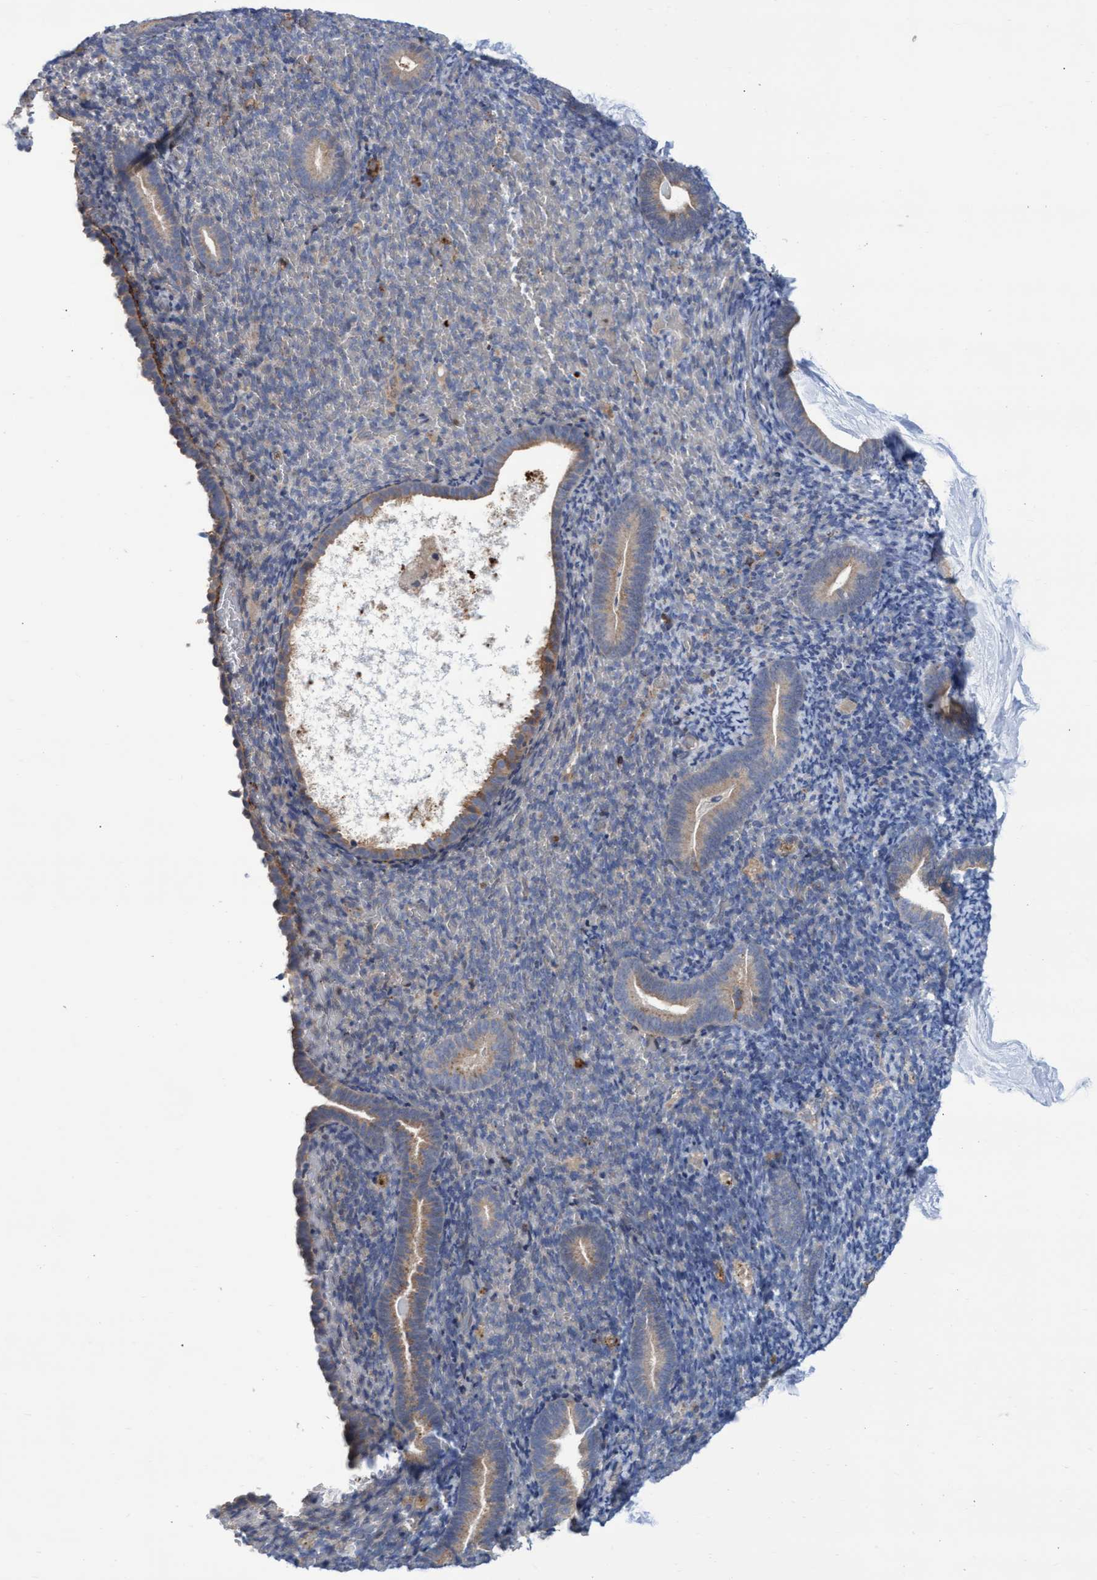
{"staining": {"intensity": "negative", "quantity": "none", "location": "none"}, "tissue": "endometrium", "cell_type": "Cells in endometrial stroma", "image_type": "normal", "snomed": [{"axis": "morphology", "description": "Normal tissue, NOS"}, {"axis": "topography", "description": "Endometrium"}], "caption": "IHC micrograph of normal endometrium stained for a protein (brown), which demonstrates no positivity in cells in endometrial stroma.", "gene": "ABCF2", "patient": {"sex": "female", "age": 51}}